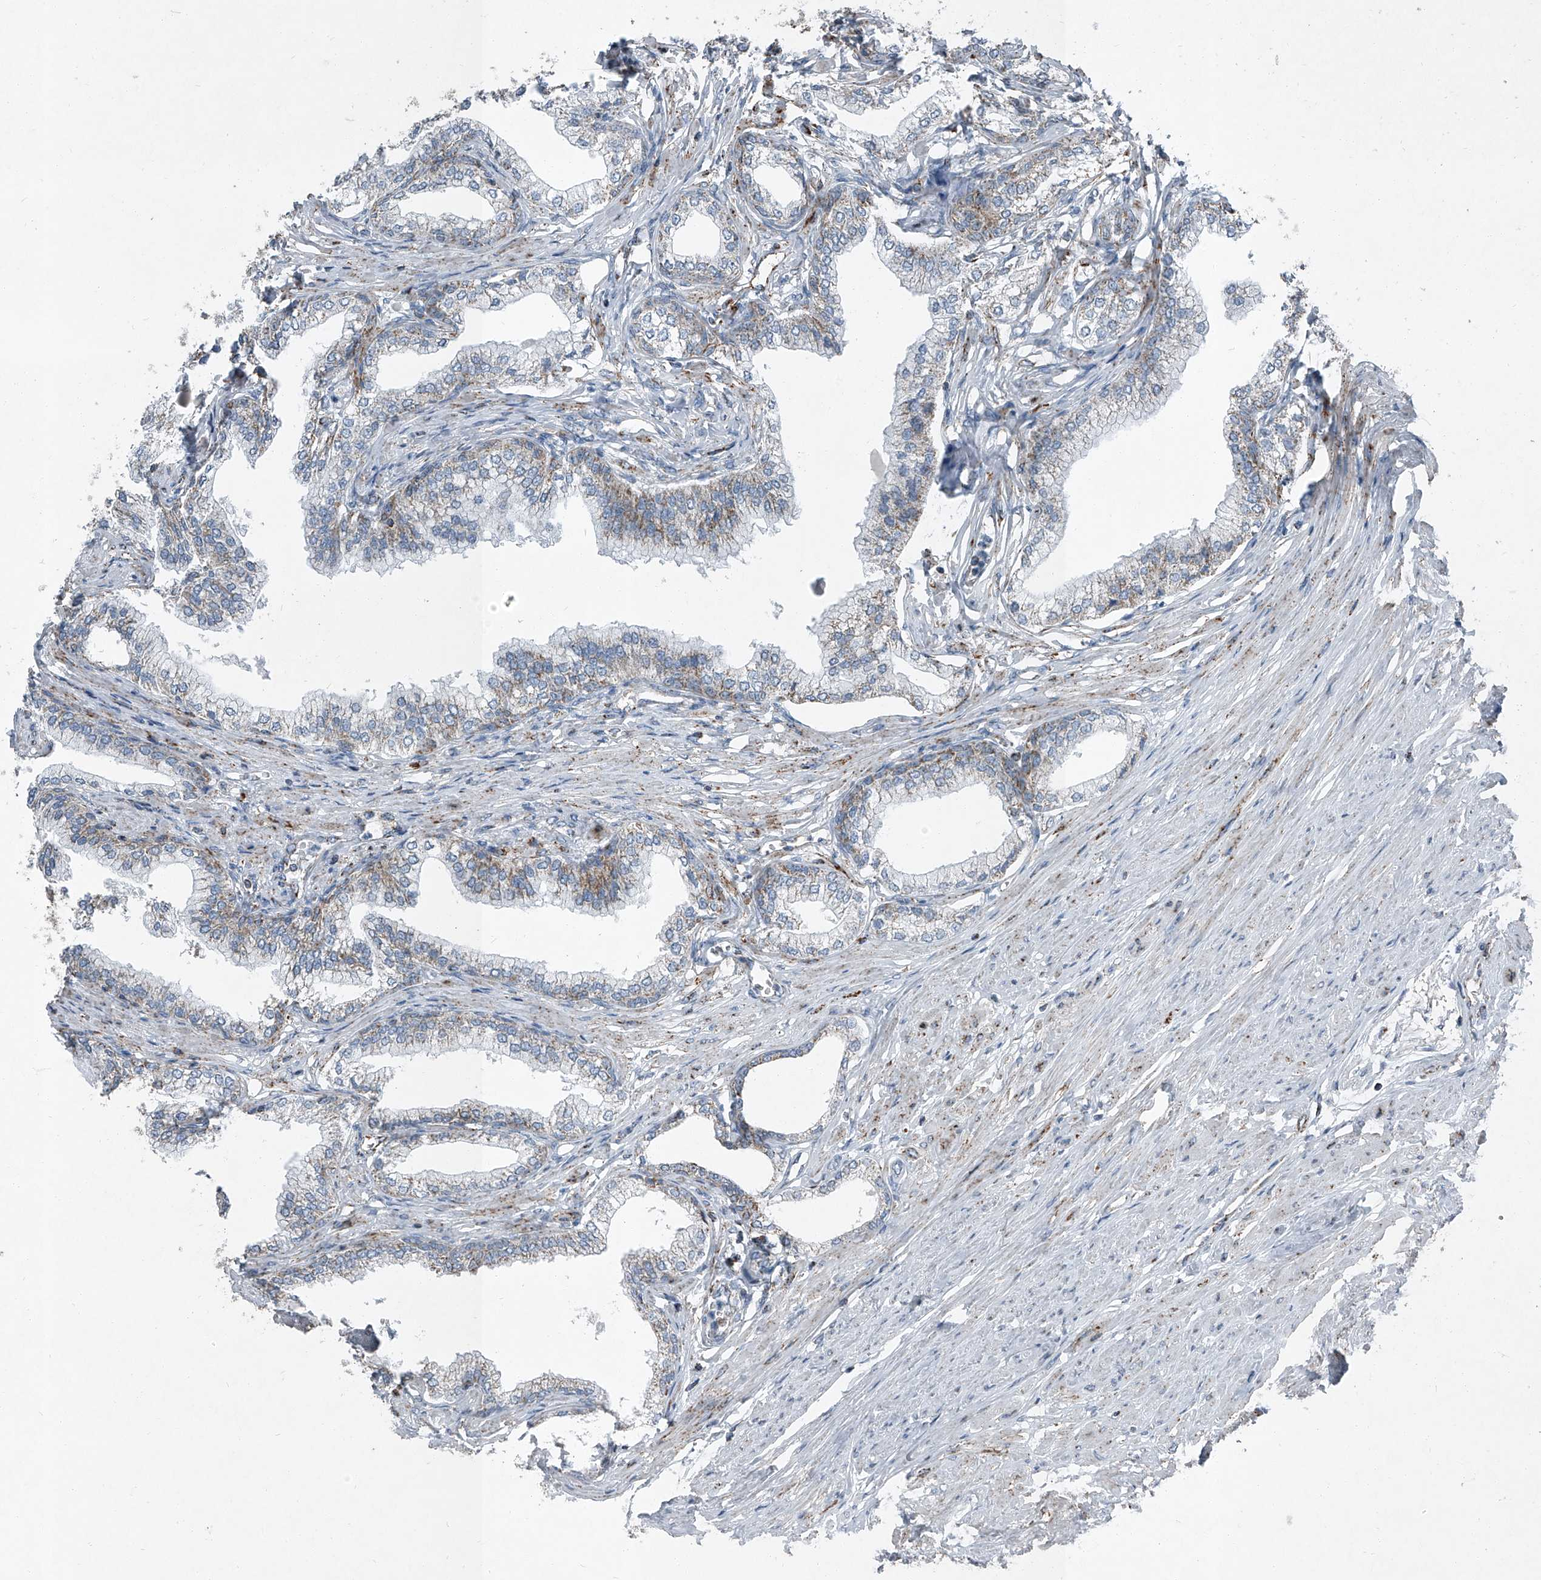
{"staining": {"intensity": "moderate", "quantity": "25%-75%", "location": "cytoplasmic/membranous"}, "tissue": "prostate", "cell_type": "Glandular cells", "image_type": "normal", "snomed": [{"axis": "morphology", "description": "Normal tissue, NOS"}, {"axis": "morphology", "description": "Urothelial carcinoma, Low grade"}, {"axis": "topography", "description": "Urinary bladder"}, {"axis": "topography", "description": "Prostate"}], "caption": "Immunohistochemistry (IHC) of benign prostate reveals medium levels of moderate cytoplasmic/membranous expression in about 25%-75% of glandular cells. The staining is performed using DAB brown chromogen to label protein expression. The nuclei are counter-stained blue using hematoxylin.", "gene": "CHRNA7", "patient": {"sex": "male", "age": 60}}